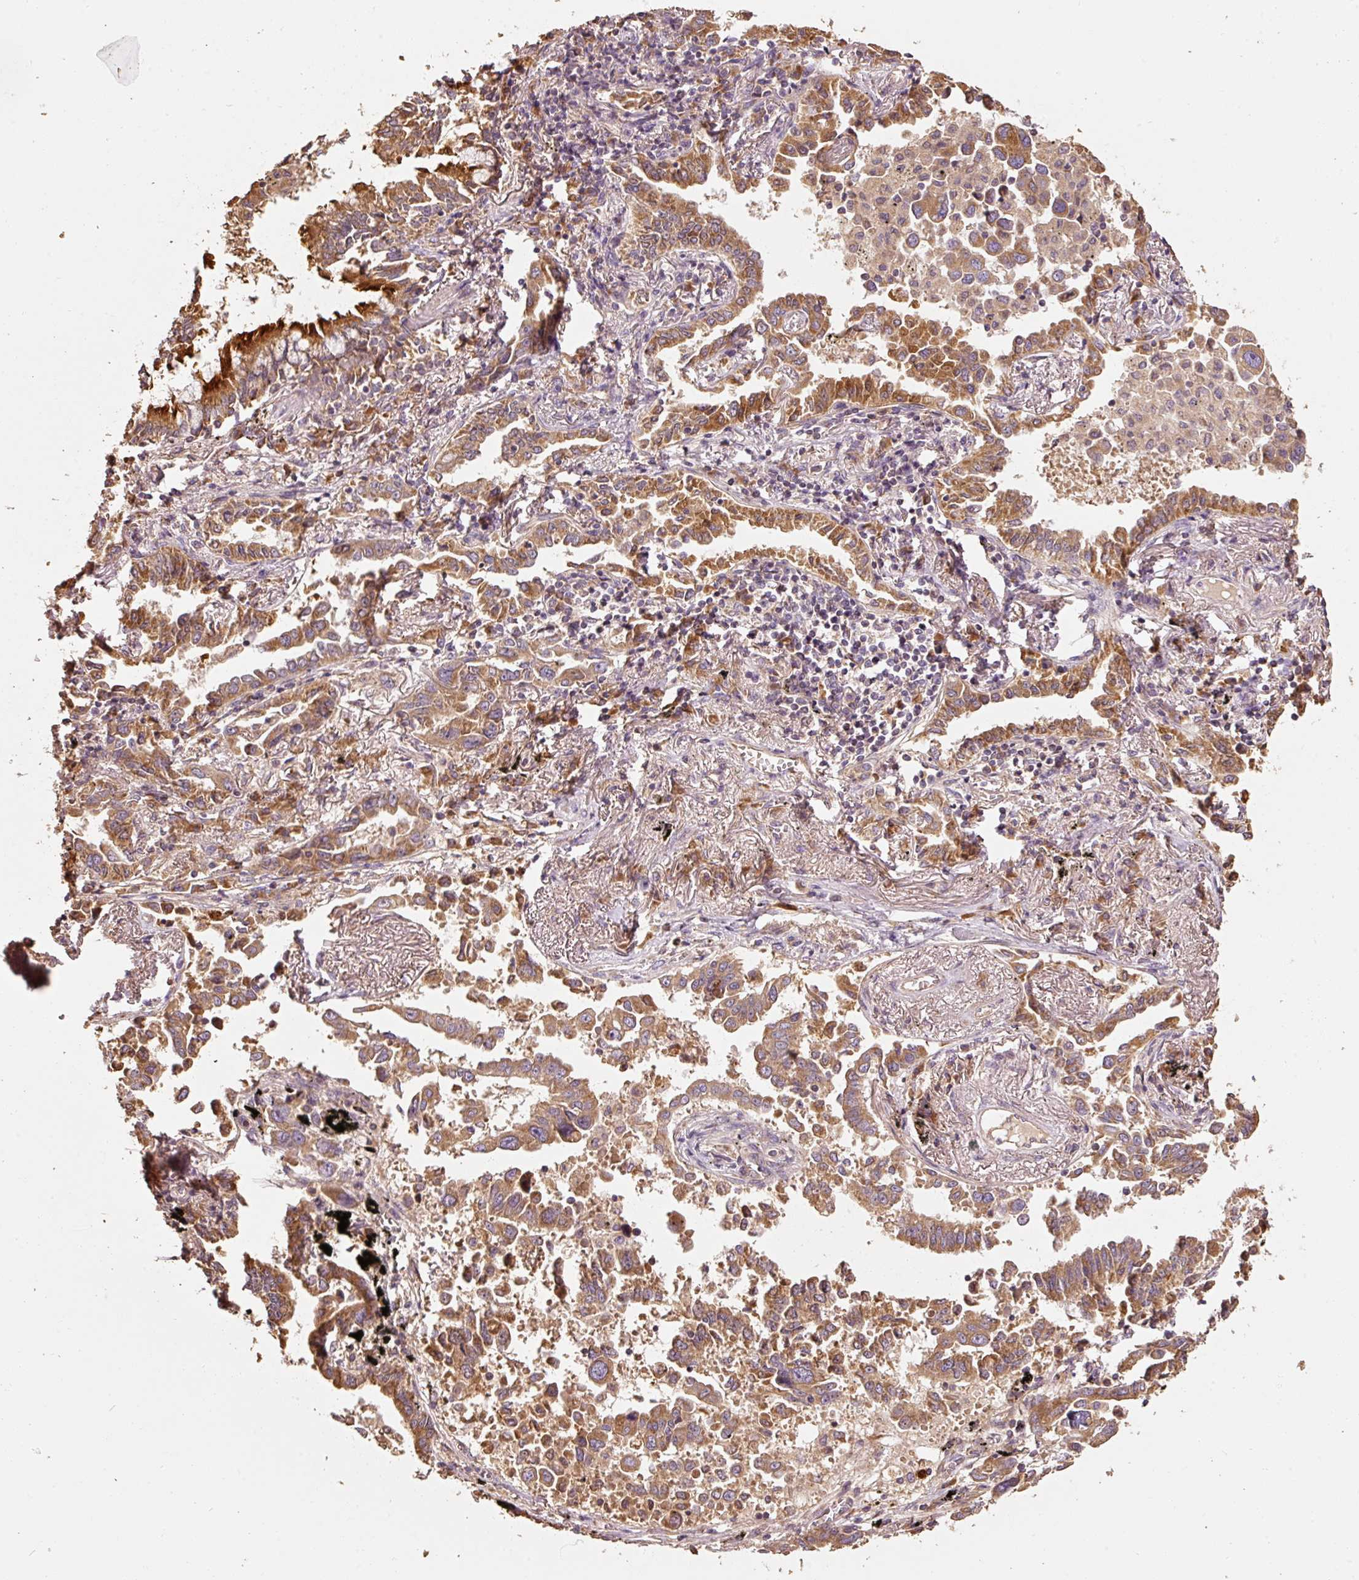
{"staining": {"intensity": "moderate", "quantity": ">75%", "location": "cytoplasmic/membranous"}, "tissue": "lung cancer", "cell_type": "Tumor cells", "image_type": "cancer", "snomed": [{"axis": "morphology", "description": "Adenocarcinoma, NOS"}, {"axis": "topography", "description": "Lung"}], "caption": "Immunohistochemistry (IHC) staining of lung adenocarcinoma, which reveals medium levels of moderate cytoplasmic/membranous expression in about >75% of tumor cells indicating moderate cytoplasmic/membranous protein staining. The staining was performed using DAB (brown) for protein detection and nuclei were counterstained in hematoxylin (blue).", "gene": "EFHC1", "patient": {"sex": "male", "age": 67}}